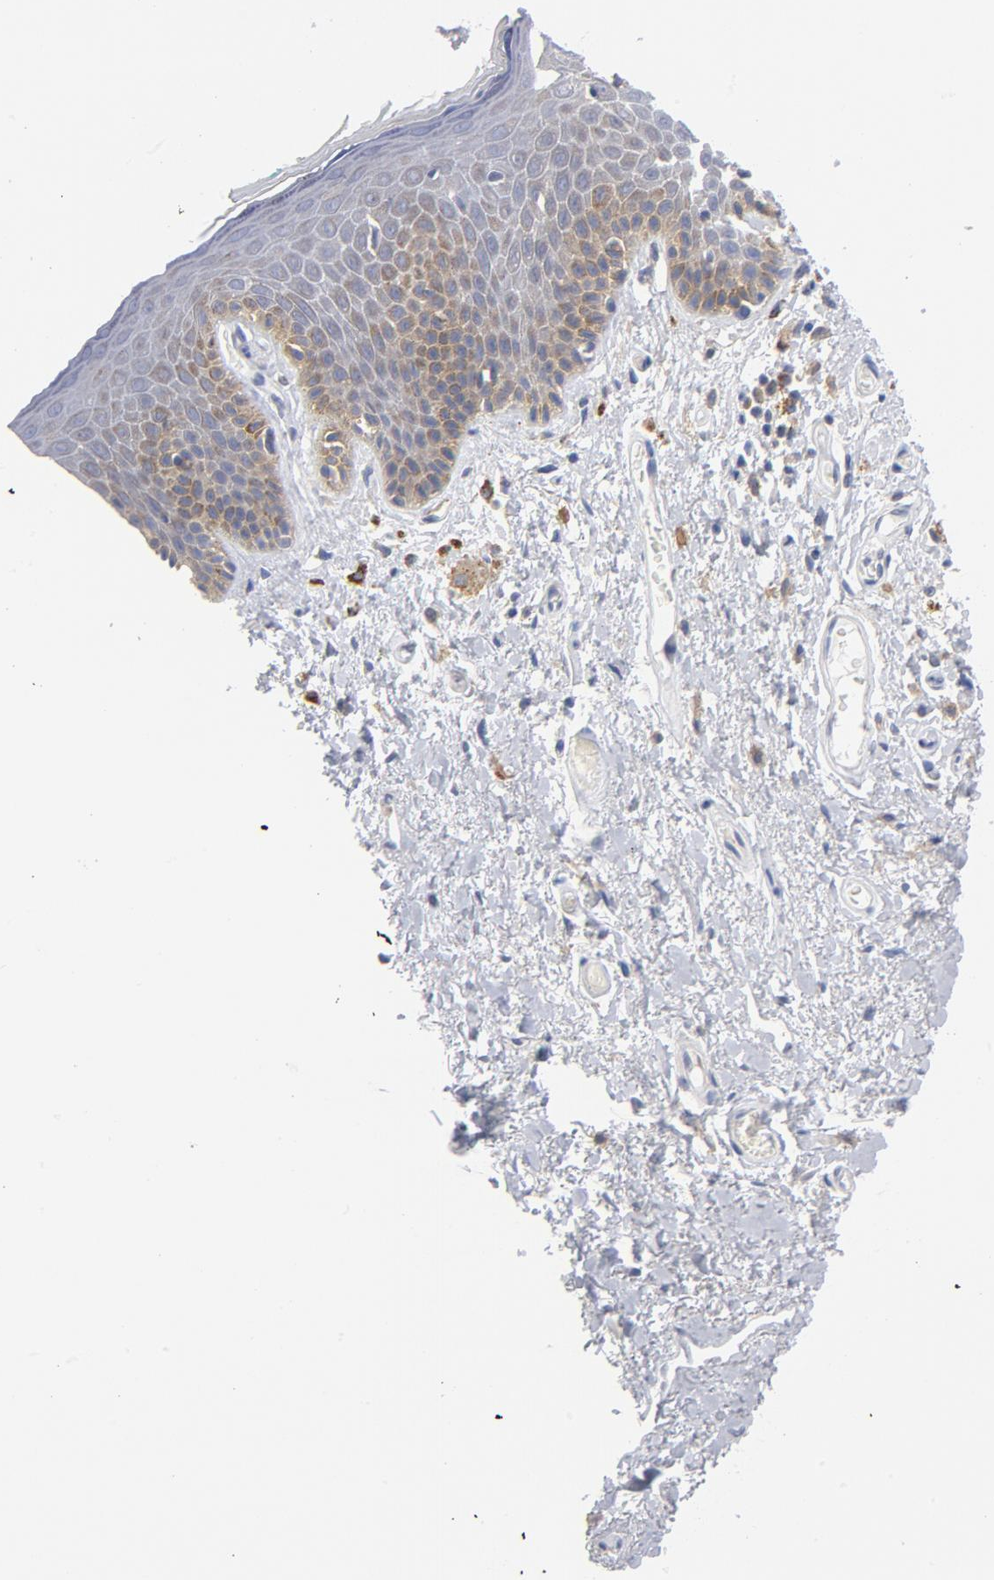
{"staining": {"intensity": "moderate", "quantity": "25%-75%", "location": "cytoplasmic/membranous"}, "tissue": "skin", "cell_type": "Epidermal cells", "image_type": "normal", "snomed": [{"axis": "morphology", "description": "Normal tissue, NOS"}, {"axis": "topography", "description": "Anal"}], "caption": "Skin stained with DAB (3,3'-diaminobenzidine) immunohistochemistry (IHC) exhibits medium levels of moderate cytoplasmic/membranous positivity in approximately 25%-75% of epidermal cells.", "gene": "CD86", "patient": {"sex": "male", "age": 74}}